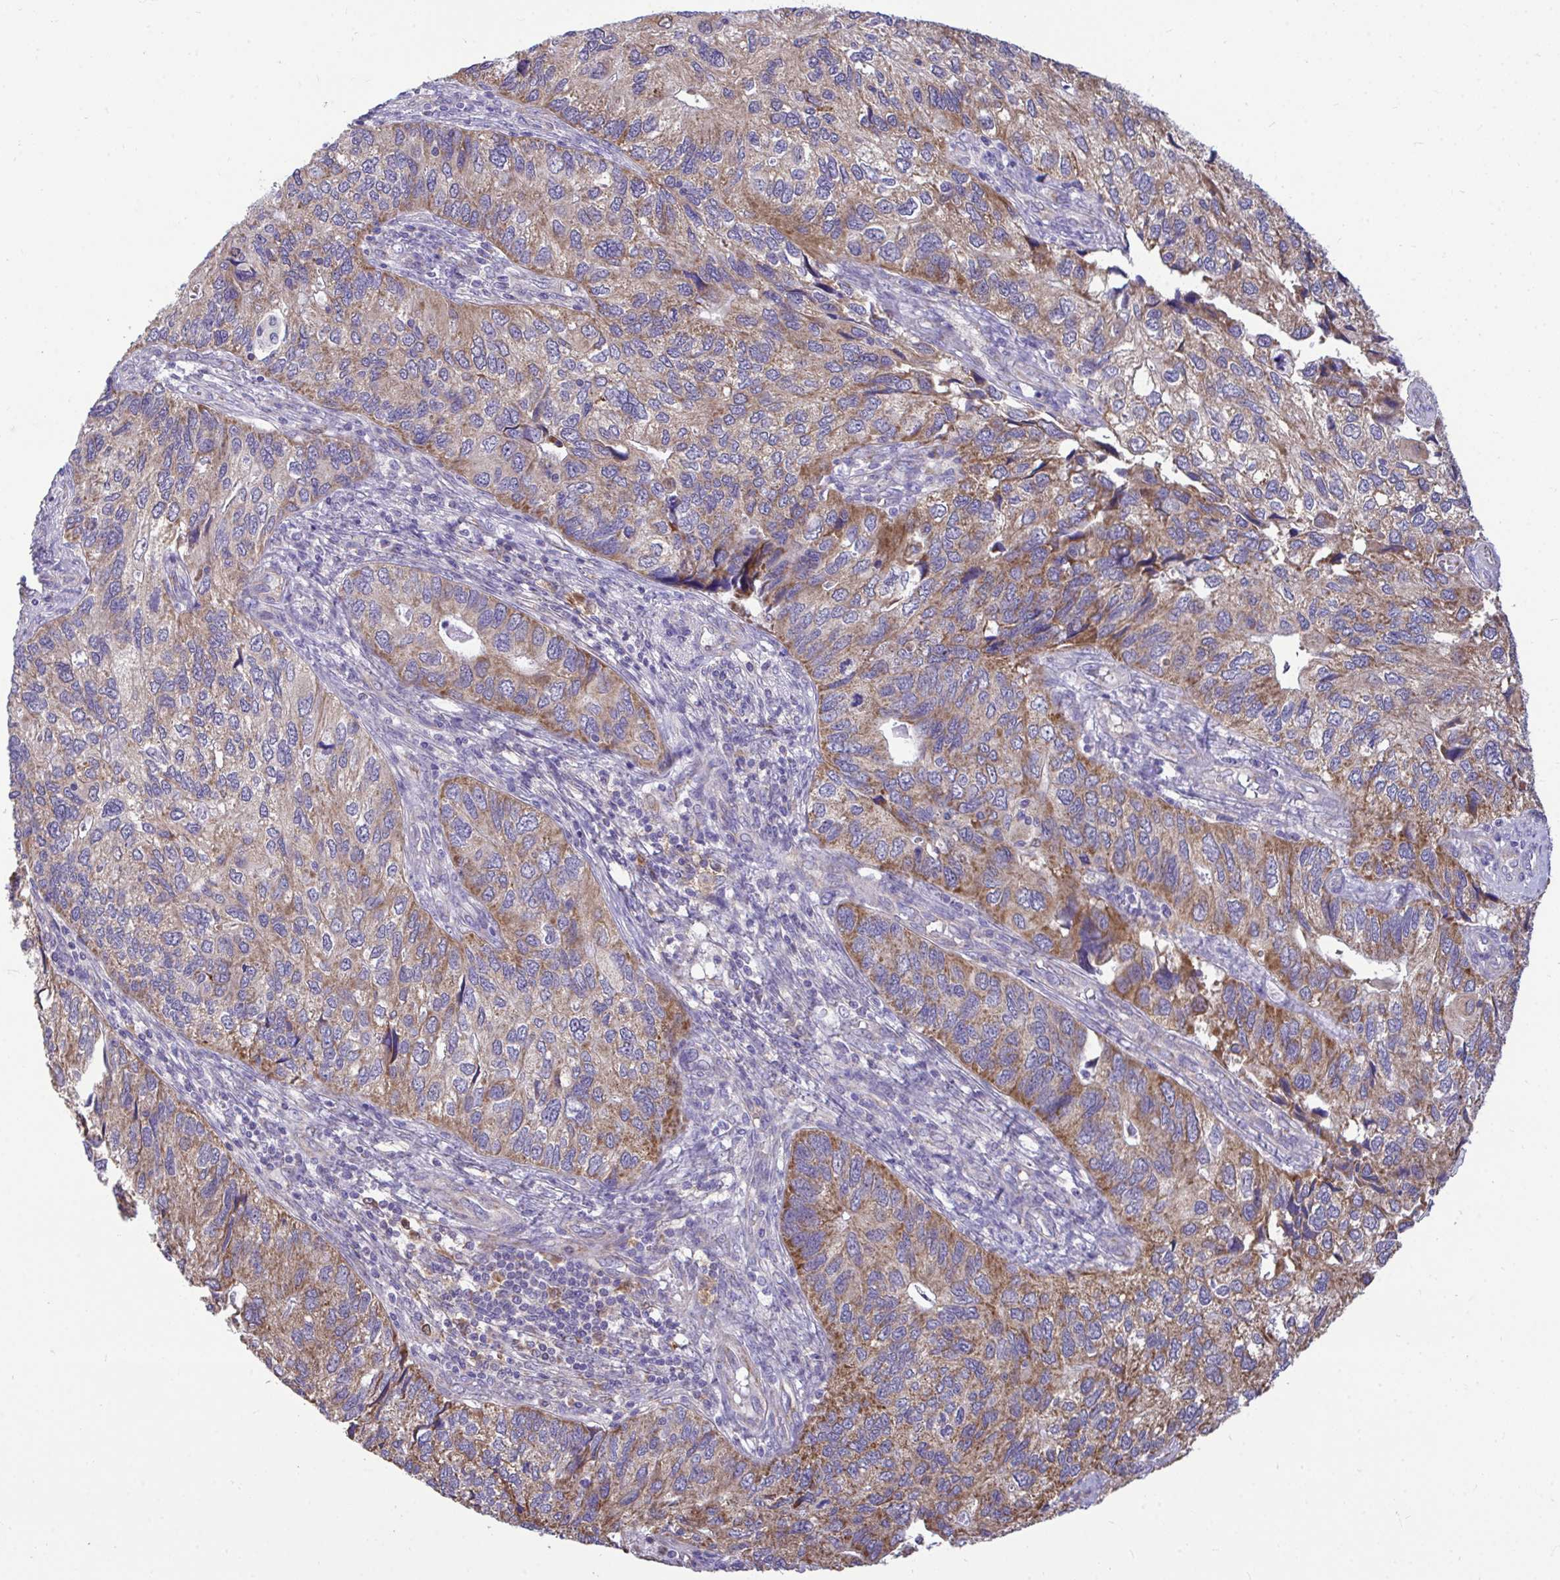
{"staining": {"intensity": "moderate", "quantity": "25%-75%", "location": "cytoplasmic/membranous"}, "tissue": "endometrial cancer", "cell_type": "Tumor cells", "image_type": "cancer", "snomed": [{"axis": "morphology", "description": "Carcinoma, NOS"}, {"axis": "topography", "description": "Uterus"}], "caption": "Endometrial cancer (carcinoma) stained with immunohistochemistry (IHC) shows moderate cytoplasmic/membranous staining in about 25%-75% of tumor cells.", "gene": "SARS2", "patient": {"sex": "female", "age": 76}}